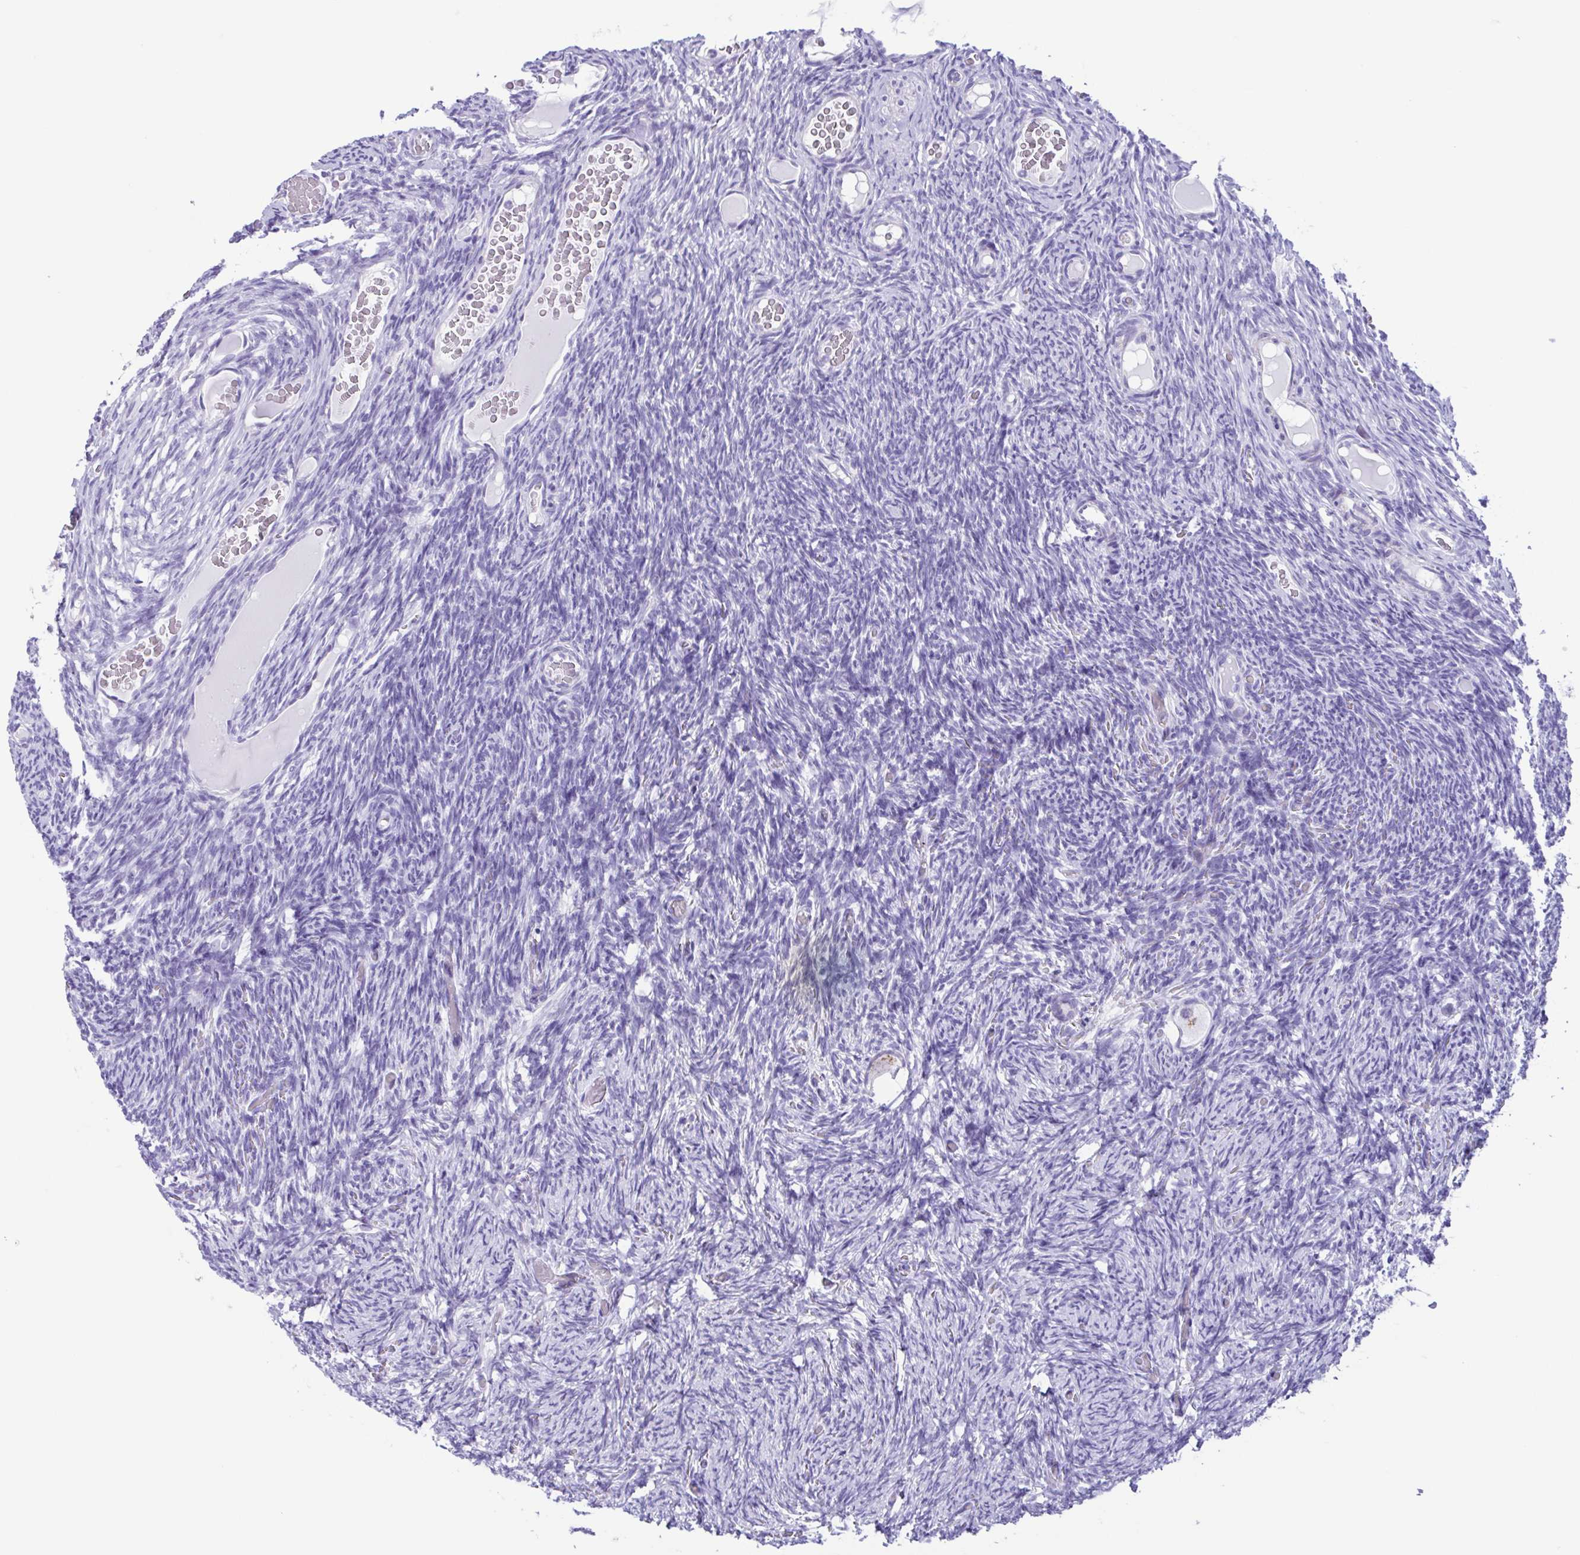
{"staining": {"intensity": "negative", "quantity": "none", "location": "none"}, "tissue": "ovary", "cell_type": "Follicle cells", "image_type": "normal", "snomed": [{"axis": "morphology", "description": "Normal tissue, NOS"}, {"axis": "topography", "description": "Ovary"}], "caption": "DAB (3,3'-diaminobenzidine) immunohistochemical staining of normal human ovary exhibits no significant positivity in follicle cells.", "gene": "ACTRT3", "patient": {"sex": "female", "age": 34}}